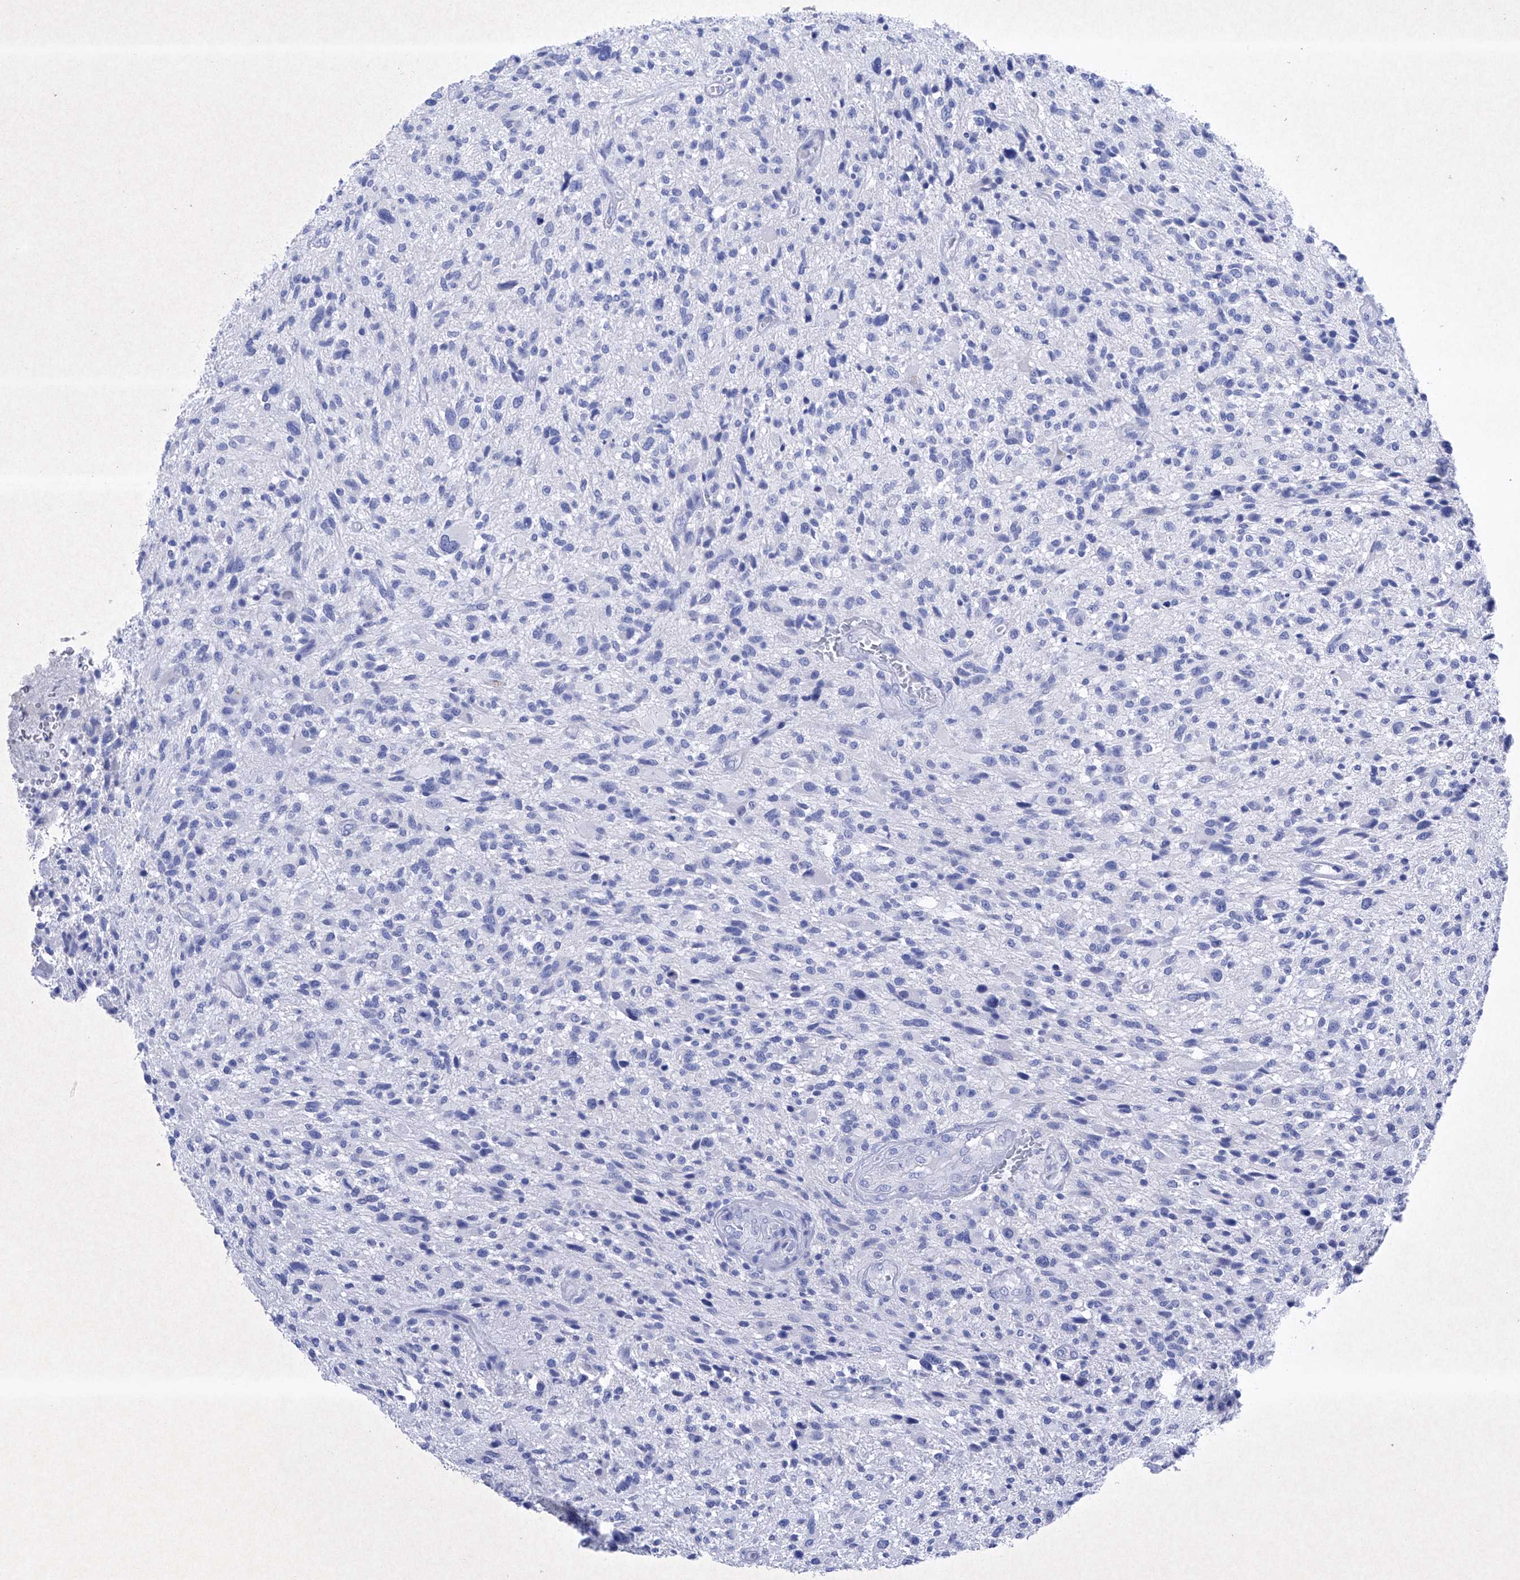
{"staining": {"intensity": "negative", "quantity": "none", "location": "none"}, "tissue": "glioma", "cell_type": "Tumor cells", "image_type": "cancer", "snomed": [{"axis": "morphology", "description": "Glioma, malignant, High grade"}, {"axis": "topography", "description": "Brain"}], "caption": "This is an immunohistochemistry (IHC) micrograph of human glioma. There is no staining in tumor cells.", "gene": "BARX2", "patient": {"sex": "male", "age": 47}}